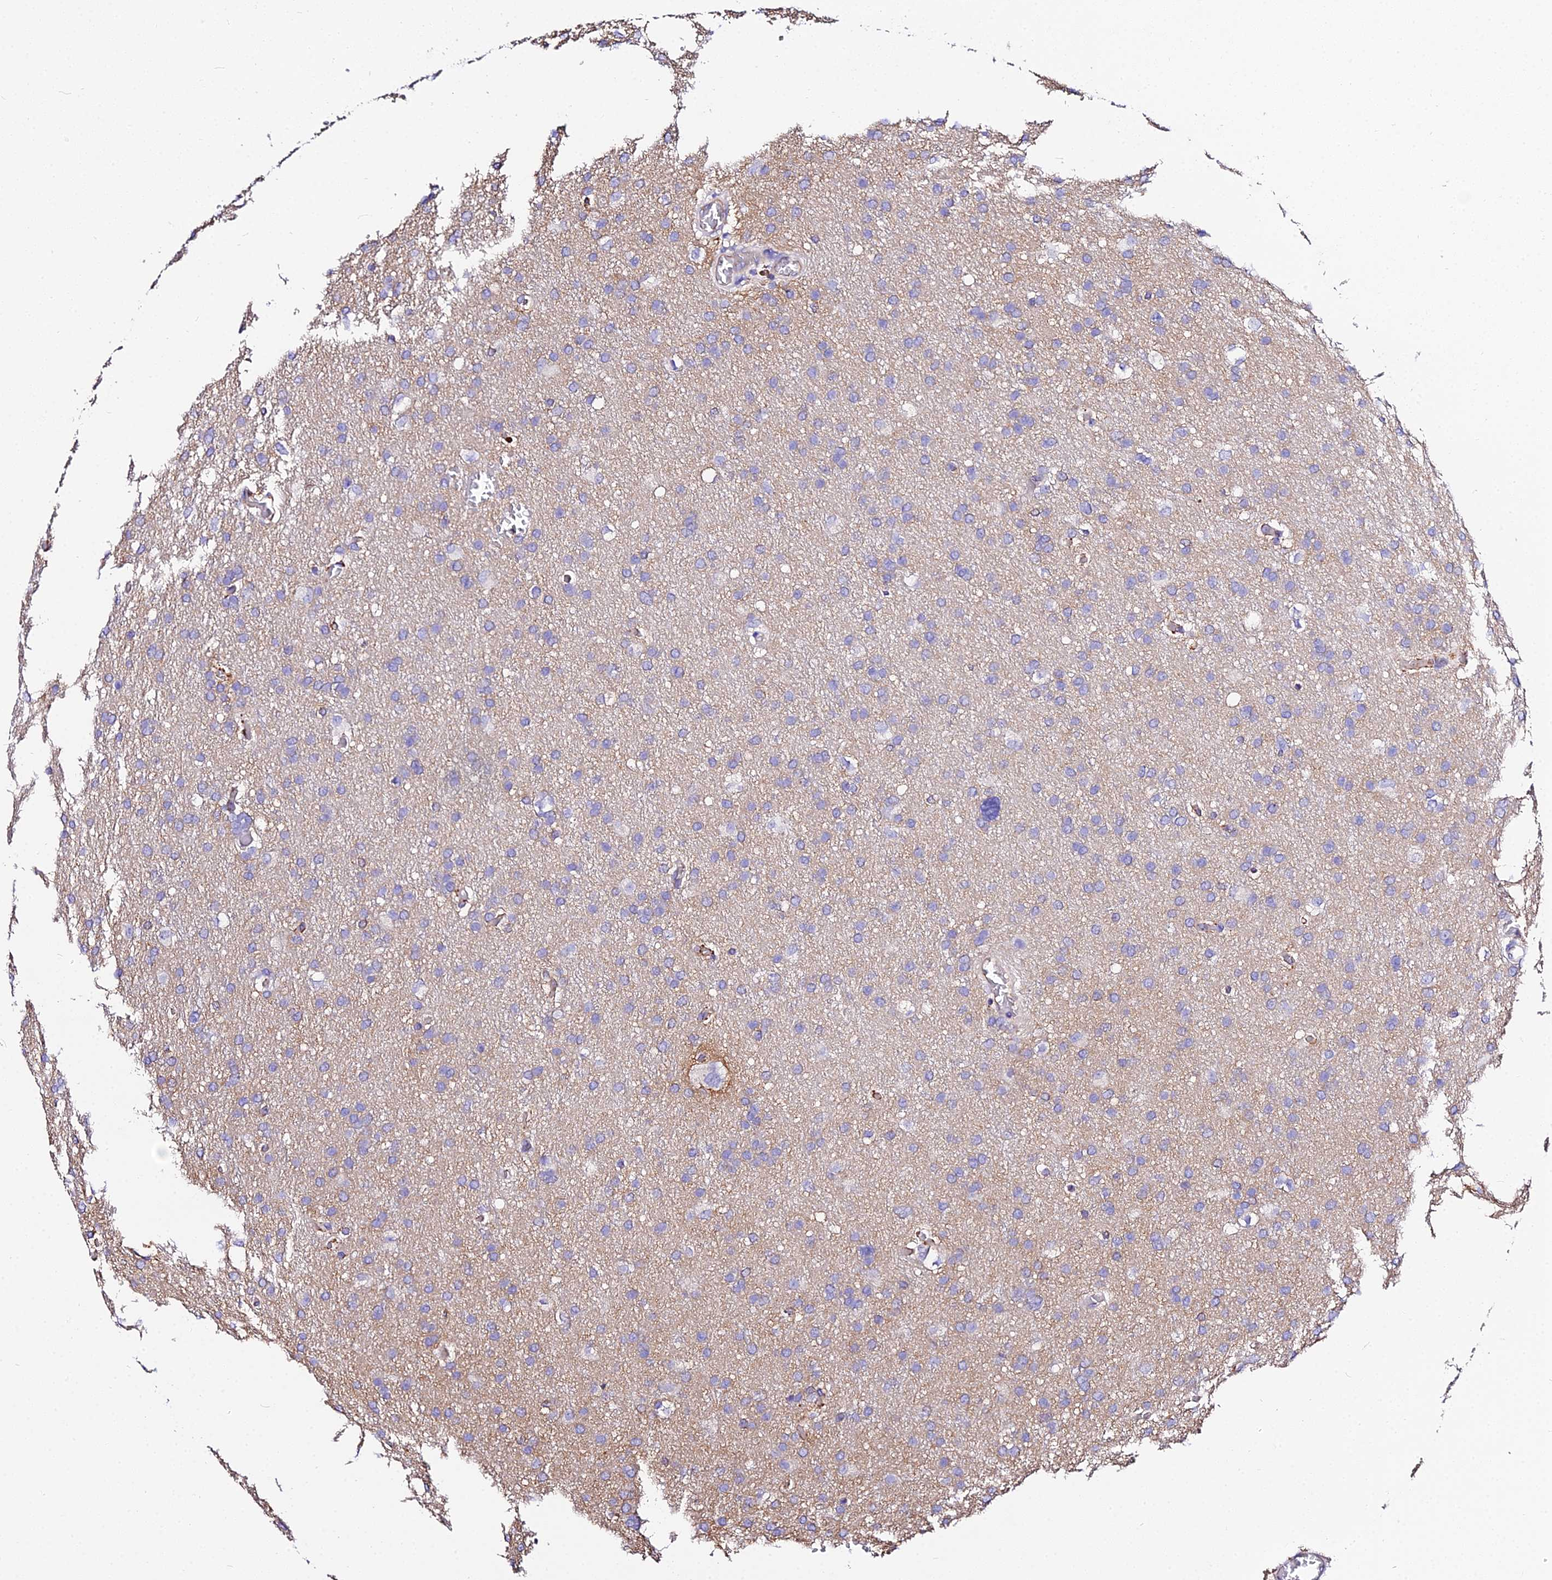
{"staining": {"intensity": "negative", "quantity": "none", "location": "none"}, "tissue": "glioma", "cell_type": "Tumor cells", "image_type": "cancer", "snomed": [{"axis": "morphology", "description": "Glioma, malignant, High grade"}, {"axis": "topography", "description": "Cerebral cortex"}], "caption": "Glioma stained for a protein using immunohistochemistry (IHC) shows no positivity tumor cells.", "gene": "DAW1", "patient": {"sex": "female", "age": 36}}